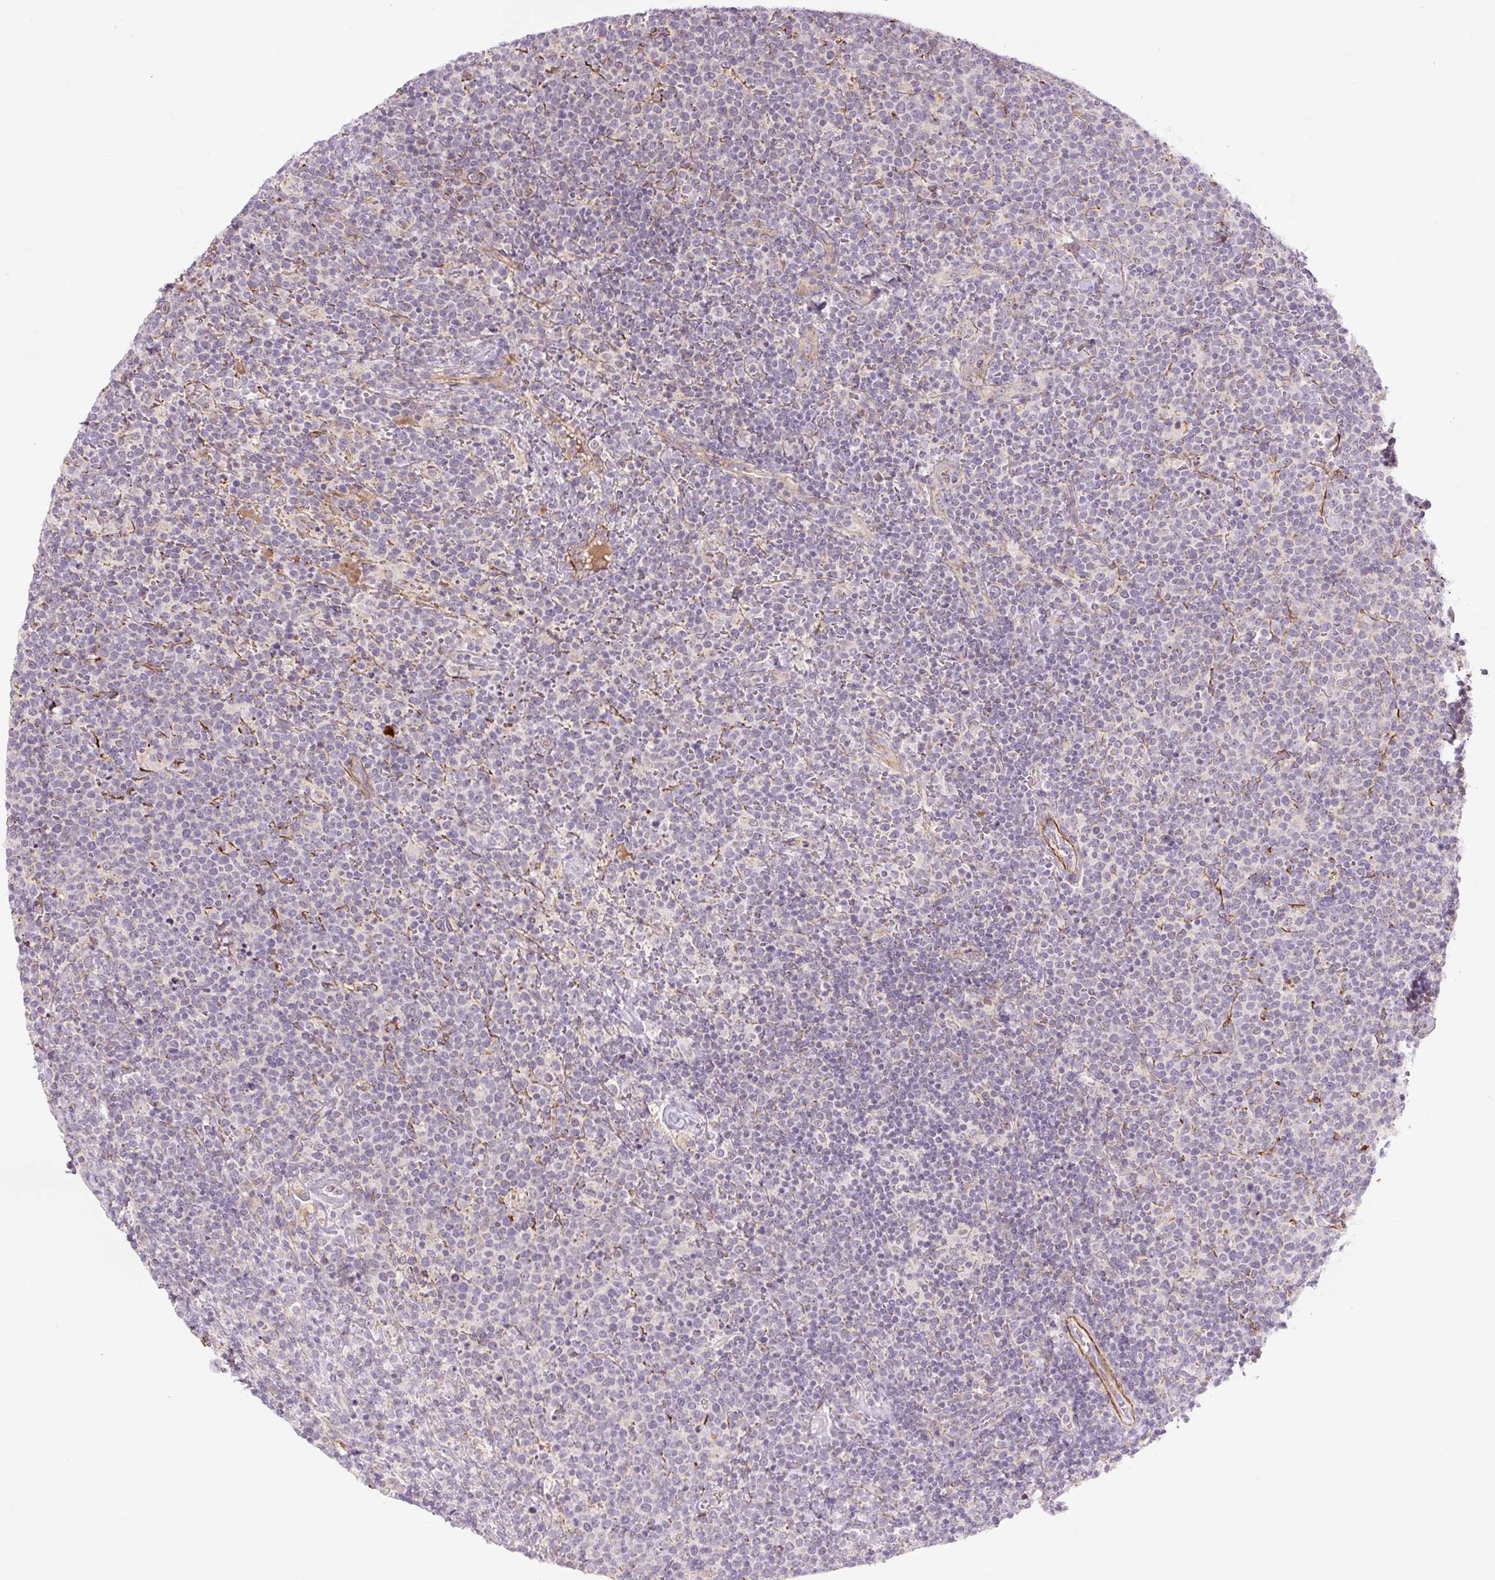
{"staining": {"intensity": "negative", "quantity": "none", "location": "none"}, "tissue": "lymphoma", "cell_type": "Tumor cells", "image_type": "cancer", "snomed": [{"axis": "morphology", "description": "Malignant lymphoma, non-Hodgkin's type, High grade"}, {"axis": "topography", "description": "Lymph node"}], "caption": "A micrograph of high-grade malignant lymphoma, non-Hodgkin's type stained for a protein shows no brown staining in tumor cells.", "gene": "CCNI2", "patient": {"sex": "male", "age": 61}}